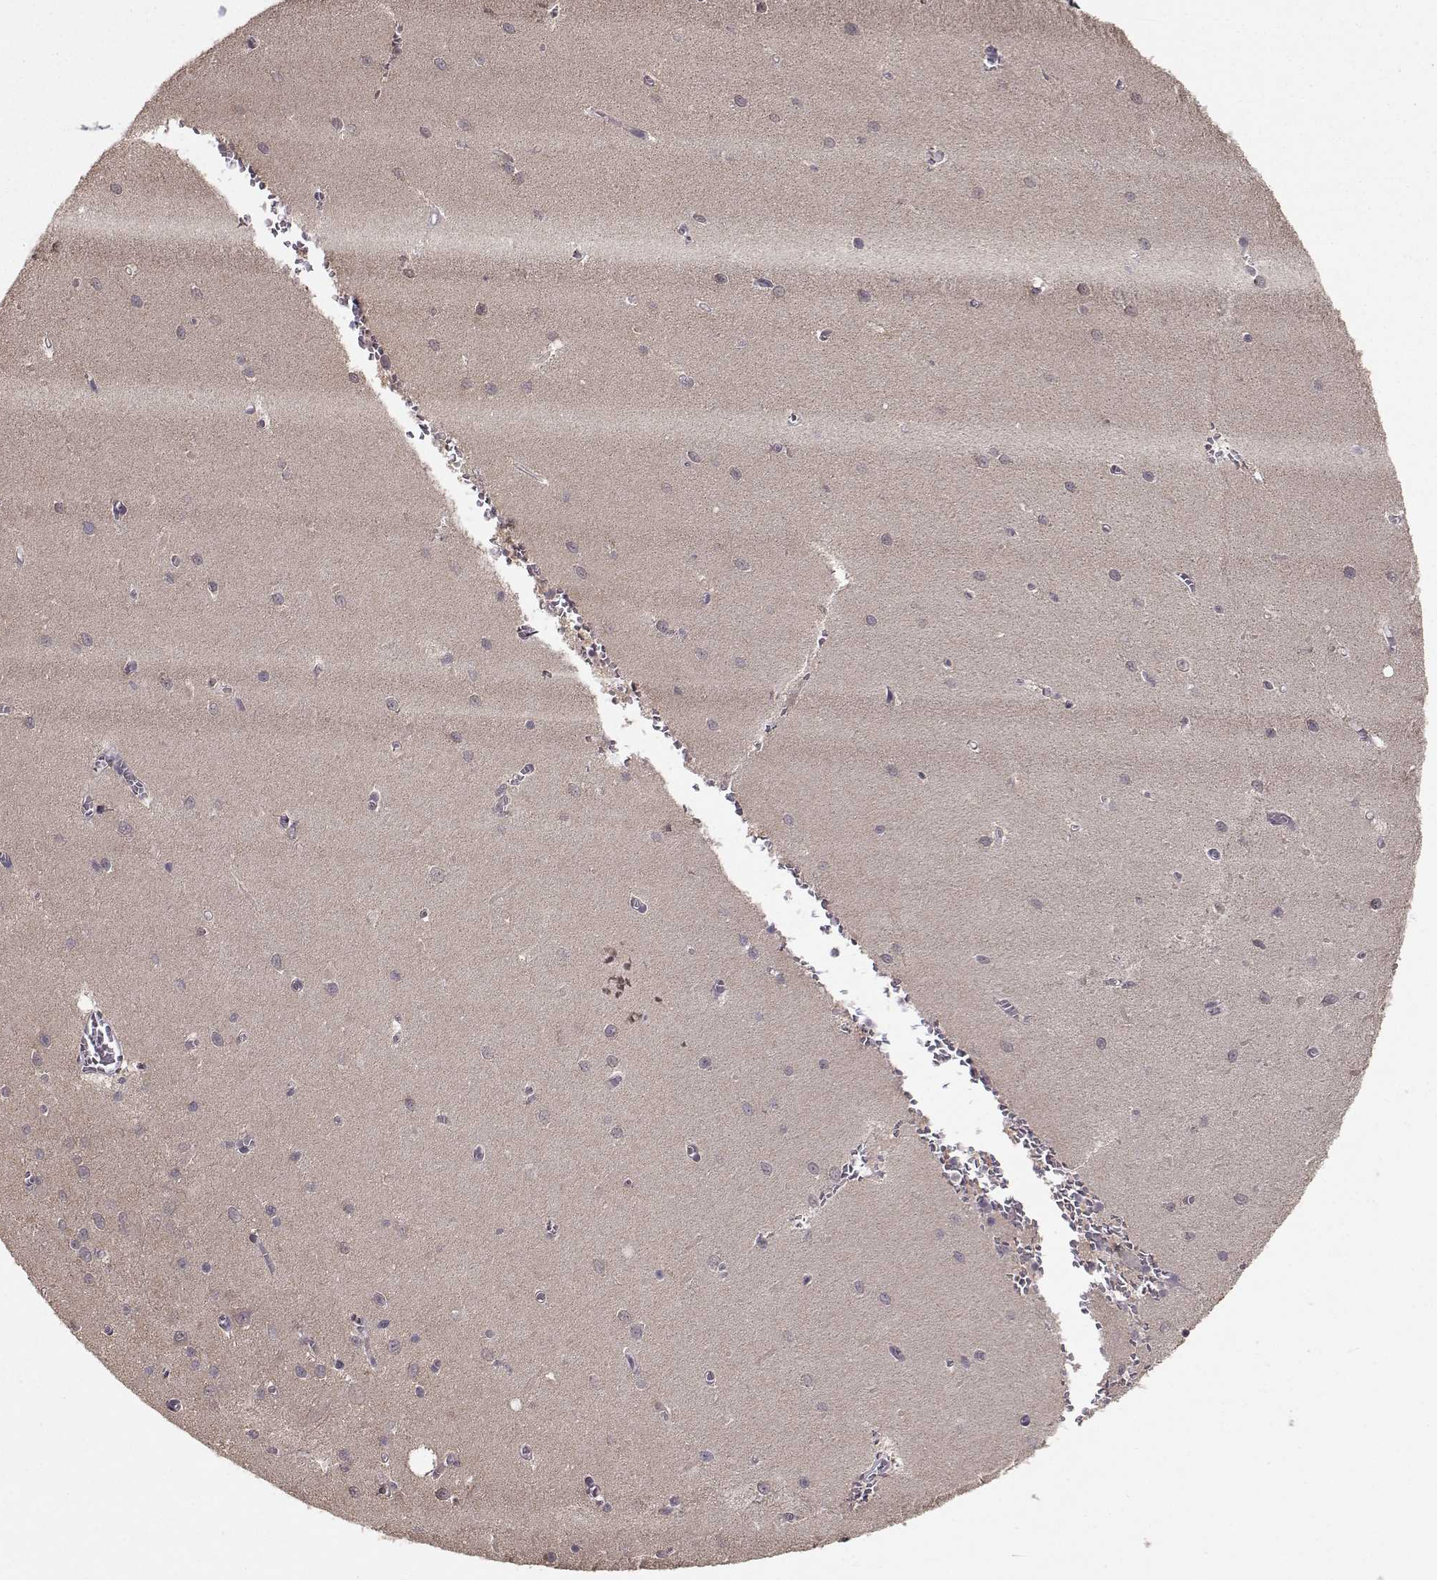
{"staining": {"intensity": "weak", "quantity": "25%-75%", "location": "cytoplasmic/membranous"}, "tissue": "cerebellum", "cell_type": "Cells in granular layer", "image_type": "normal", "snomed": [{"axis": "morphology", "description": "Normal tissue, NOS"}, {"axis": "topography", "description": "Cerebellum"}], "caption": "Cerebellum was stained to show a protein in brown. There is low levels of weak cytoplasmic/membranous staining in approximately 25%-75% of cells in granular layer. (Stains: DAB in brown, nuclei in blue, Microscopy: brightfield microscopy at high magnification).", "gene": "PLEKHG3", "patient": {"sex": "female", "age": 64}}